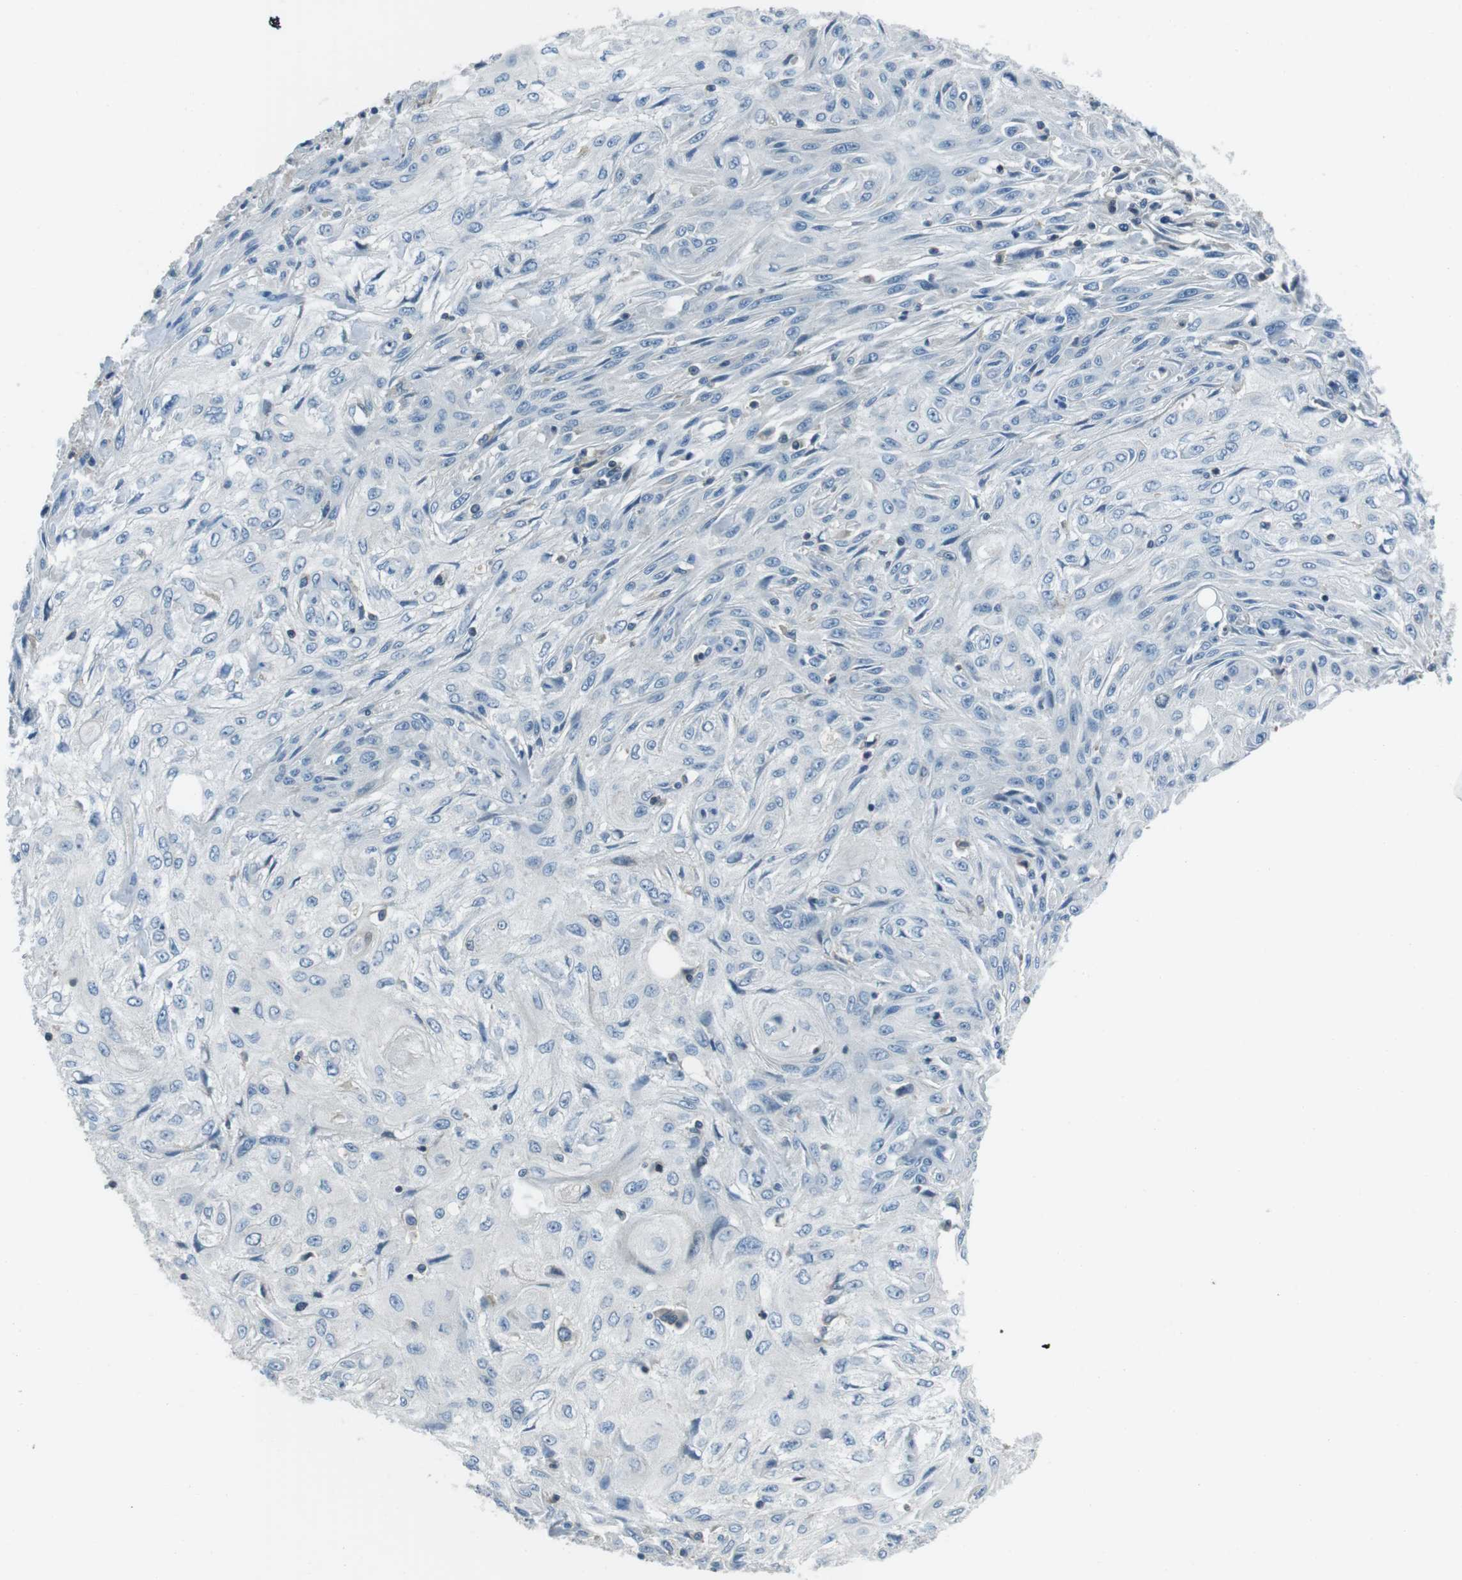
{"staining": {"intensity": "negative", "quantity": "none", "location": "none"}, "tissue": "skin cancer", "cell_type": "Tumor cells", "image_type": "cancer", "snomed": [{"axis": "morphology", "description": "Squamous cell carcinoma, NOS"}, {"axis": "topography", "description": "Skin"}], "caption": "Tumor cells are negative for brown protein staining in squamous cell carcinoma (skin).", "gene": "ARVCF", "patient": {"sex": "male", "age": 75}}